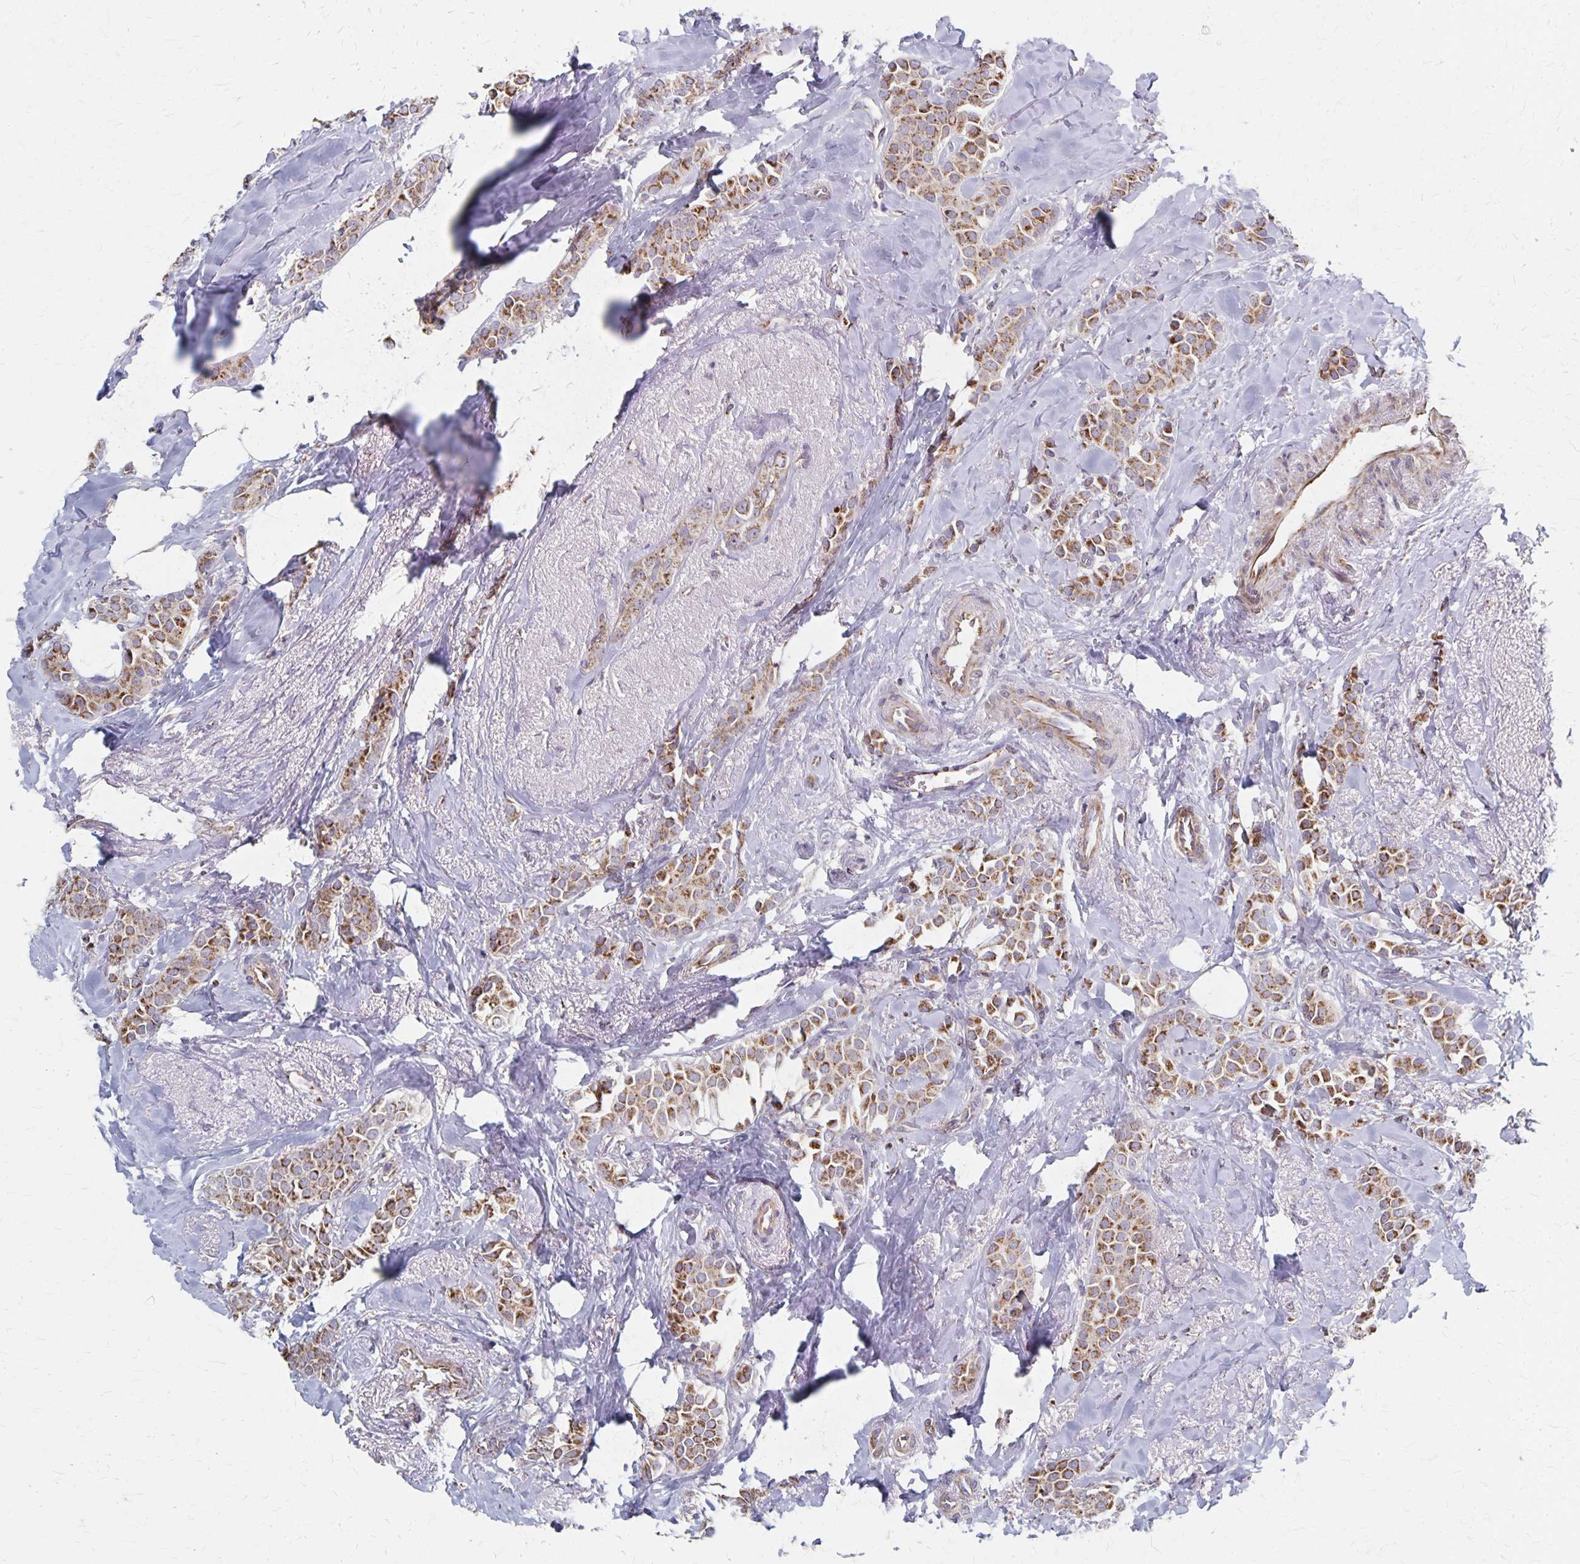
{"staining": {"intensity": "moderate", "quantity": ">75%", "location": "cytoplasmic/membranous"}, "tissue": "breast cancer", "cell_type": "Tumor cells", "image_type": "cancer", "snomed": [{"axis": "morphology", "description": "Duct carcinoma"}, {"axis": "topography", "description": "Breast"}], "caption": "Brown immunohistochemical staining in human breast intraductal carcinoma shows moderate cytoplasmic/membranous positivity in approximately >75% of tumor cells.", "gene": "DYRK4", "patient": {"sex": "female", "age": 79}}